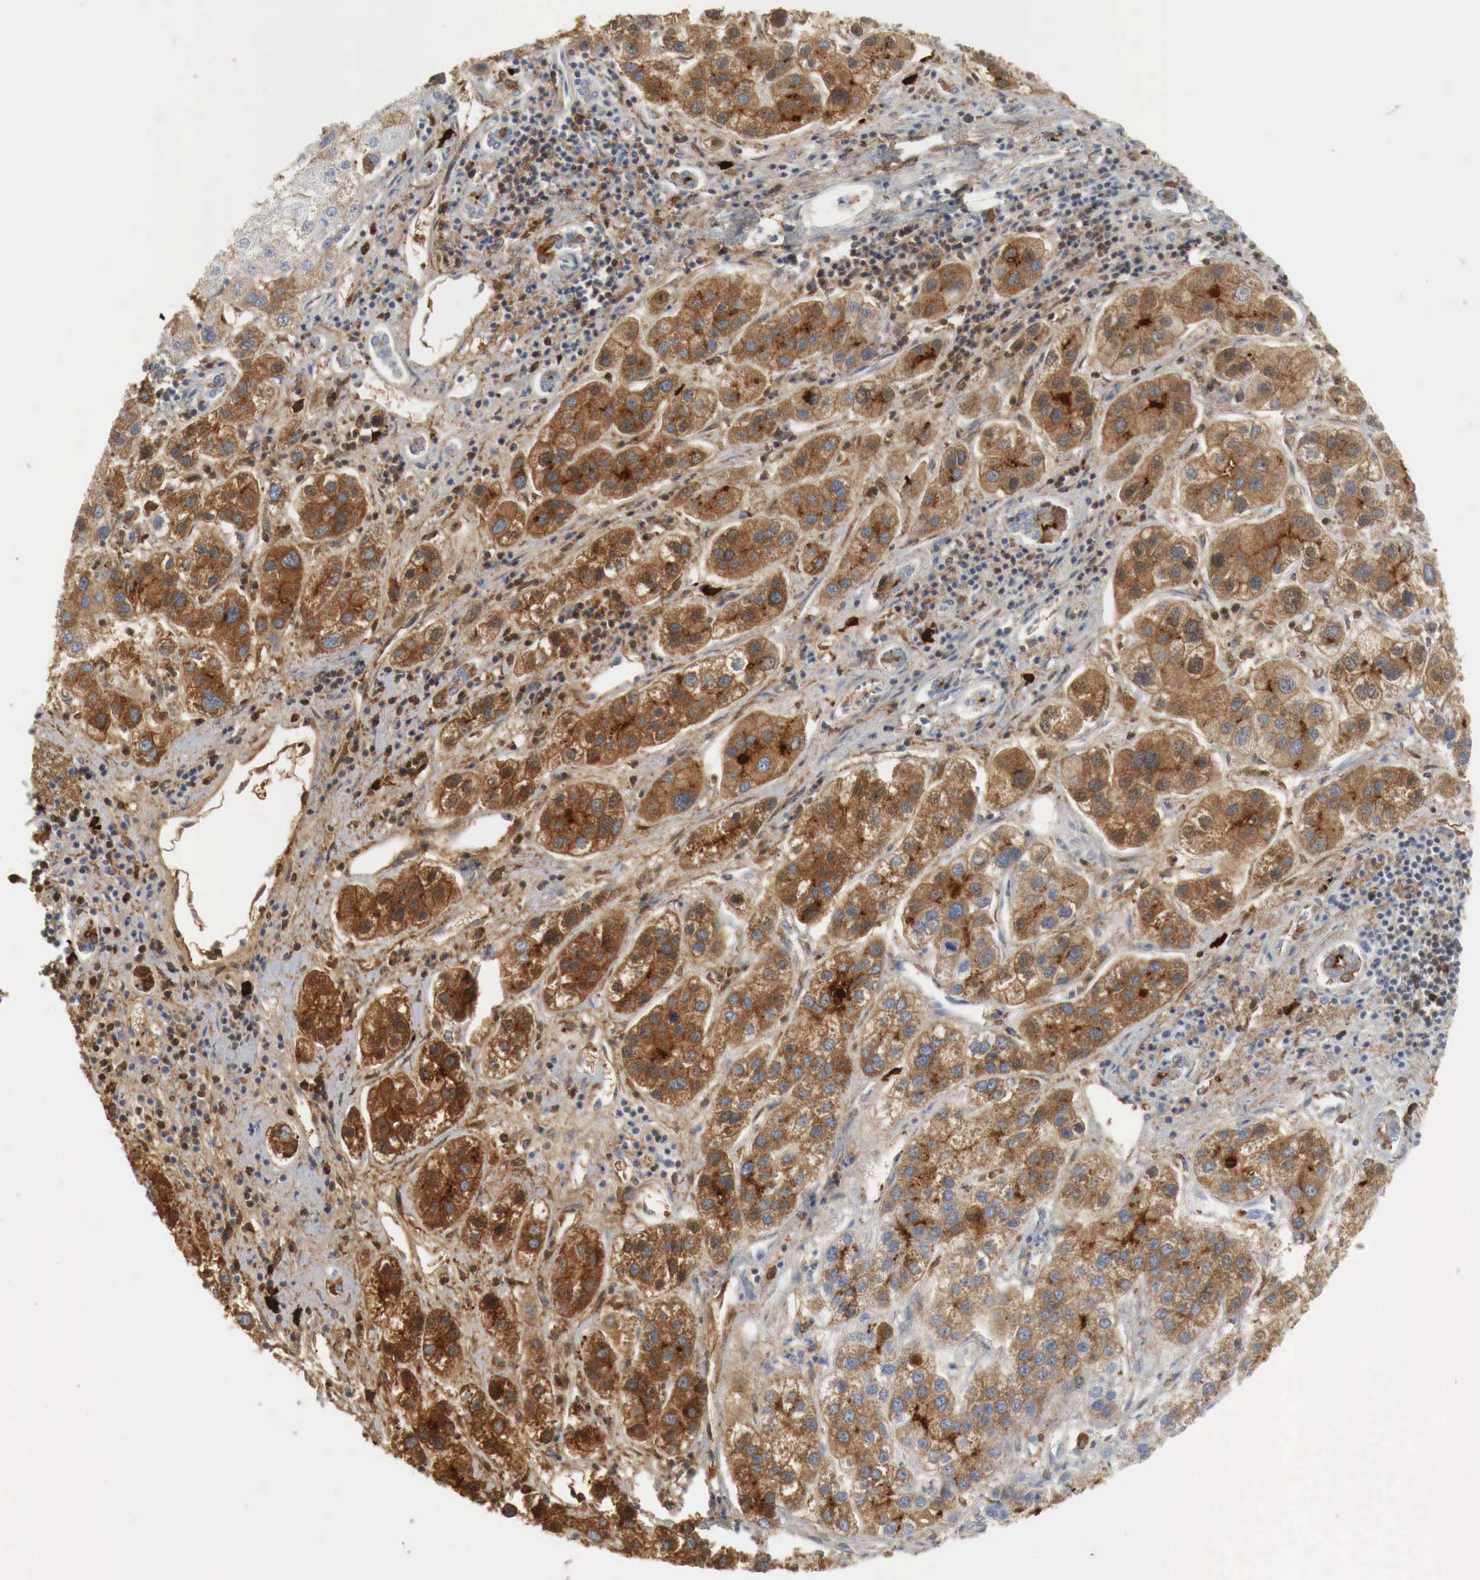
{"staining": {"intensity": "strong", "quantity": ">75%", "location": "cytoplasmic/membranous"}, "tissue": "liver cancer", "cell_type": "Tumor cells", "image_type": "cancer", "snomed": [{"axis": "morphology", "description": "Carcinoma, Hepatocellular, NOS"}, {"axis": "topography", "description": "Liver"}], "caption": "Immunohistochemistry photomicrograph of neoplastic tissue: liver cancer stained using IHC reveals high levels of strong protein expression localized specifically in the cytoplasmic/membranous of tumor cells, appearing as a cytoplasmic/membranous brown color.", "gene": "IGLC3", "patient": {"sex": "female", "age": 85}}